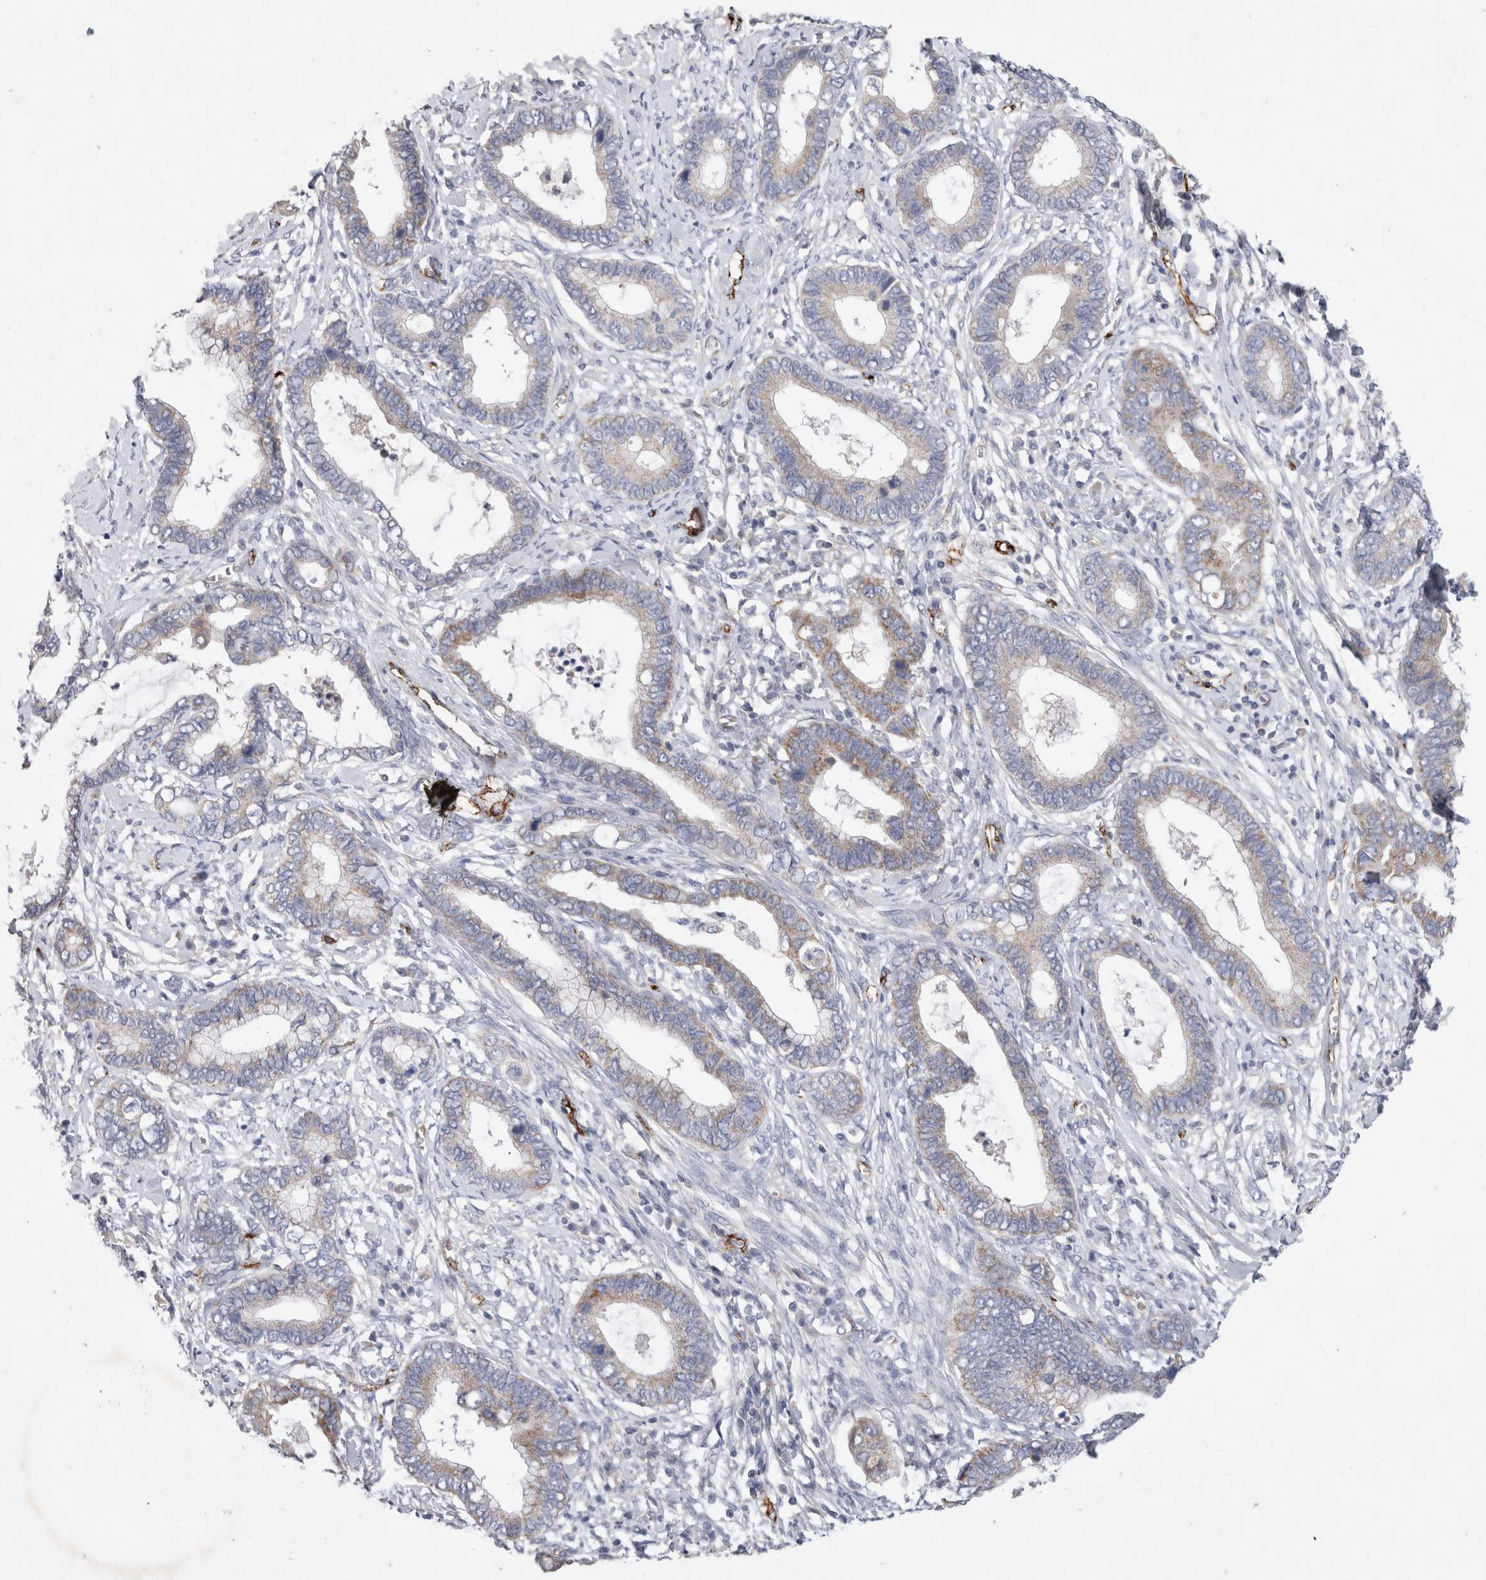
{"staining": {"intensity": "weak", "quantity": "25%-75%", "location": "cytoplasmic/membranous"}, "tissue": "cervical cancer", "cell_type": "Tumor cells", "image_type": "cancer", "snomed": [{"axis": "morphology", "description": "Adenocarcinoma, NOS"}, {"axis": "topography", "description": "Cervix"}], "caption": "Immunohistochemical staining of adenocarcinoma (cervical) shows weak cytoplasmic/membranous protein expression in about 25%-75% of tumor cells.", "gene": "IARS2", "patient": {"sex": "female", "age": 44}}